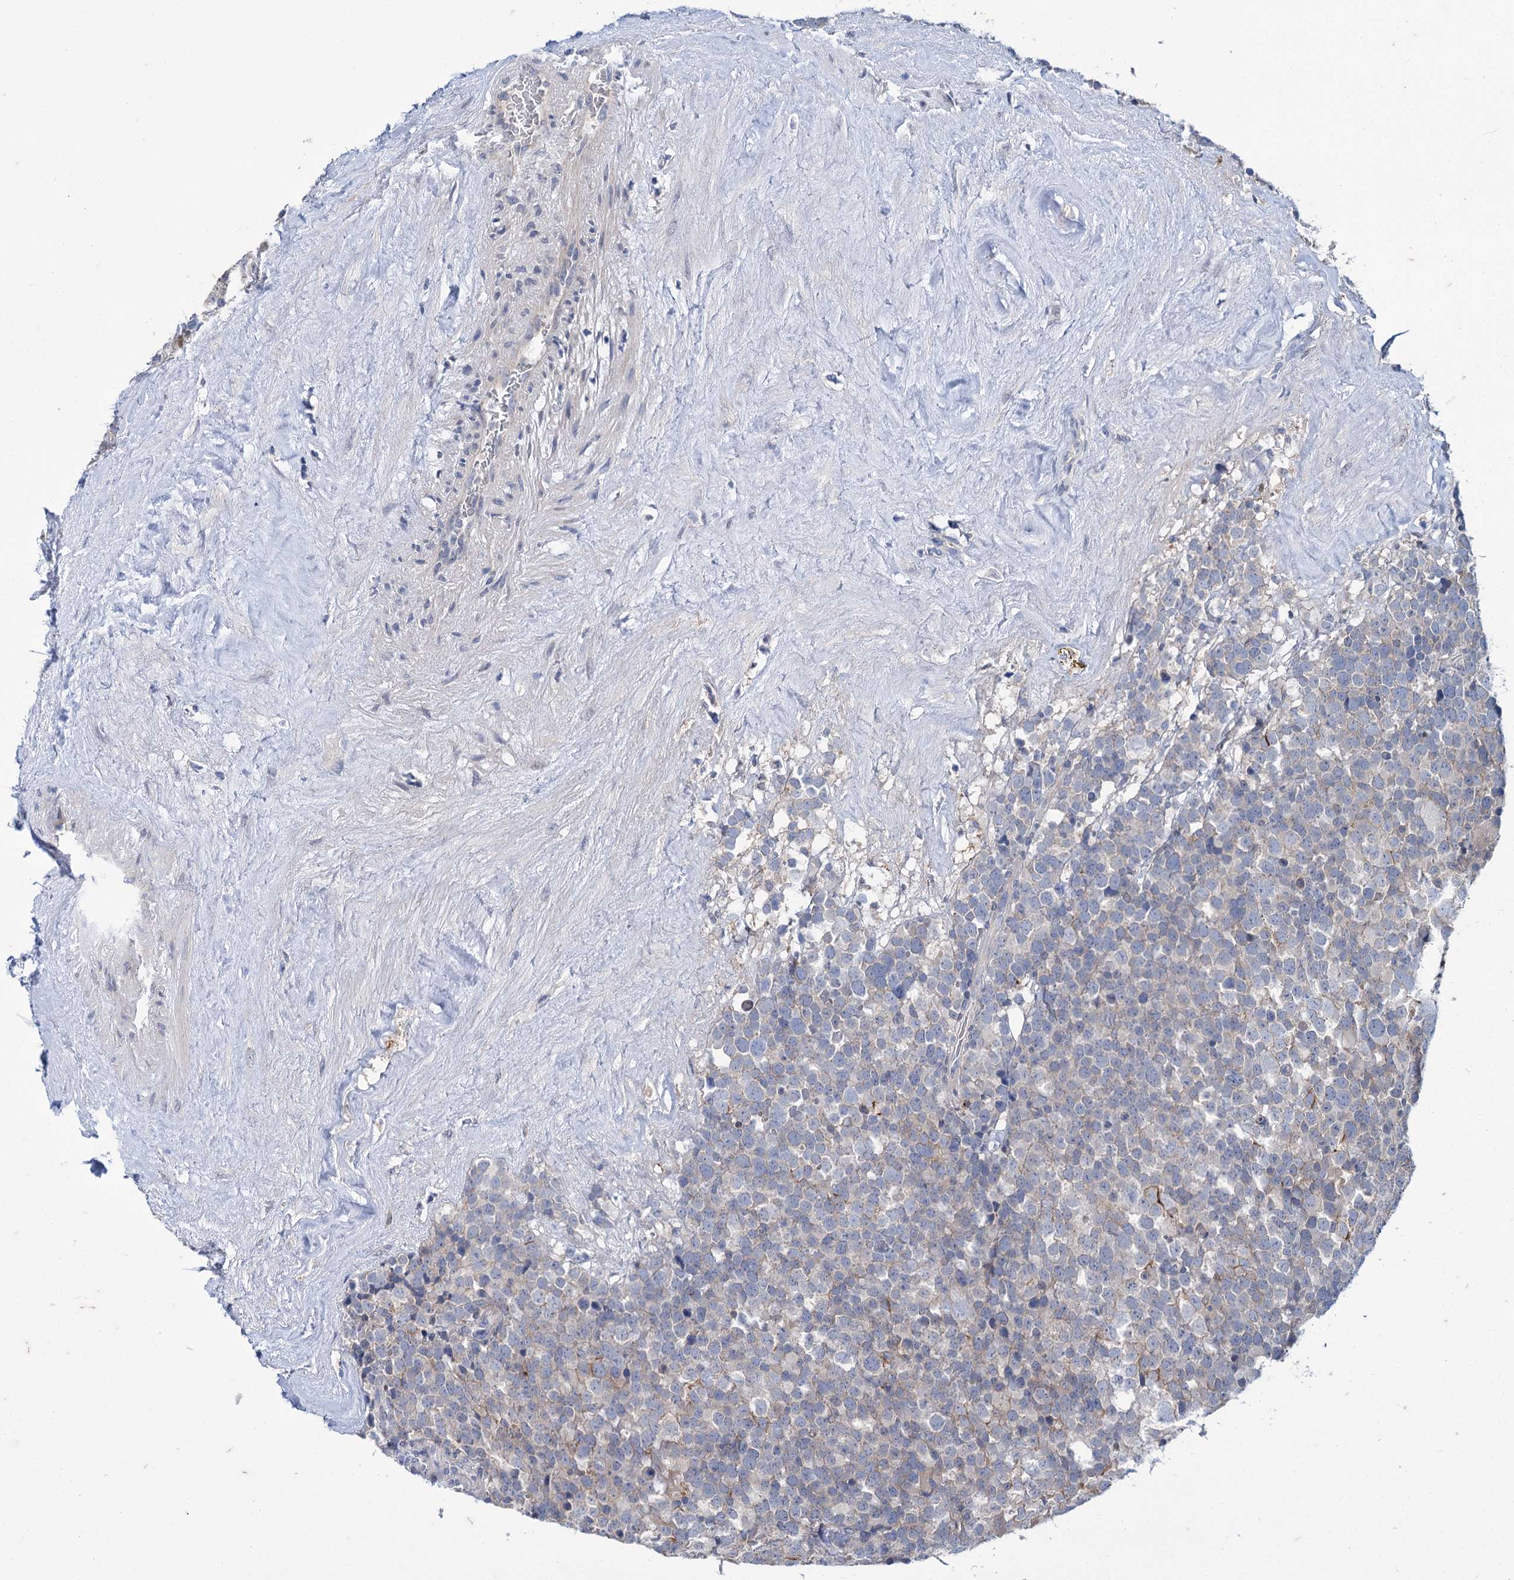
{"staining": {"intensity": "negative", "quantity": "none", "location": "none"}, "tissue": "testis cancer", "cell_type": "Tumor cells", "image_type": "cancer", "snomed": [{"axis": "morphology", "description": "Seminoma, NOS"}, {"axis": "topography", "description": "Testis"}], "caption": "Immunohistochemistry (IHC) histopathology image of neoplastic tissue: human testis seminoma stained with DAB demonstrates no significant protein staining in tumor cells.", "gene": "MID1IP1", "patient": {"sex": "male", "age": 71}}